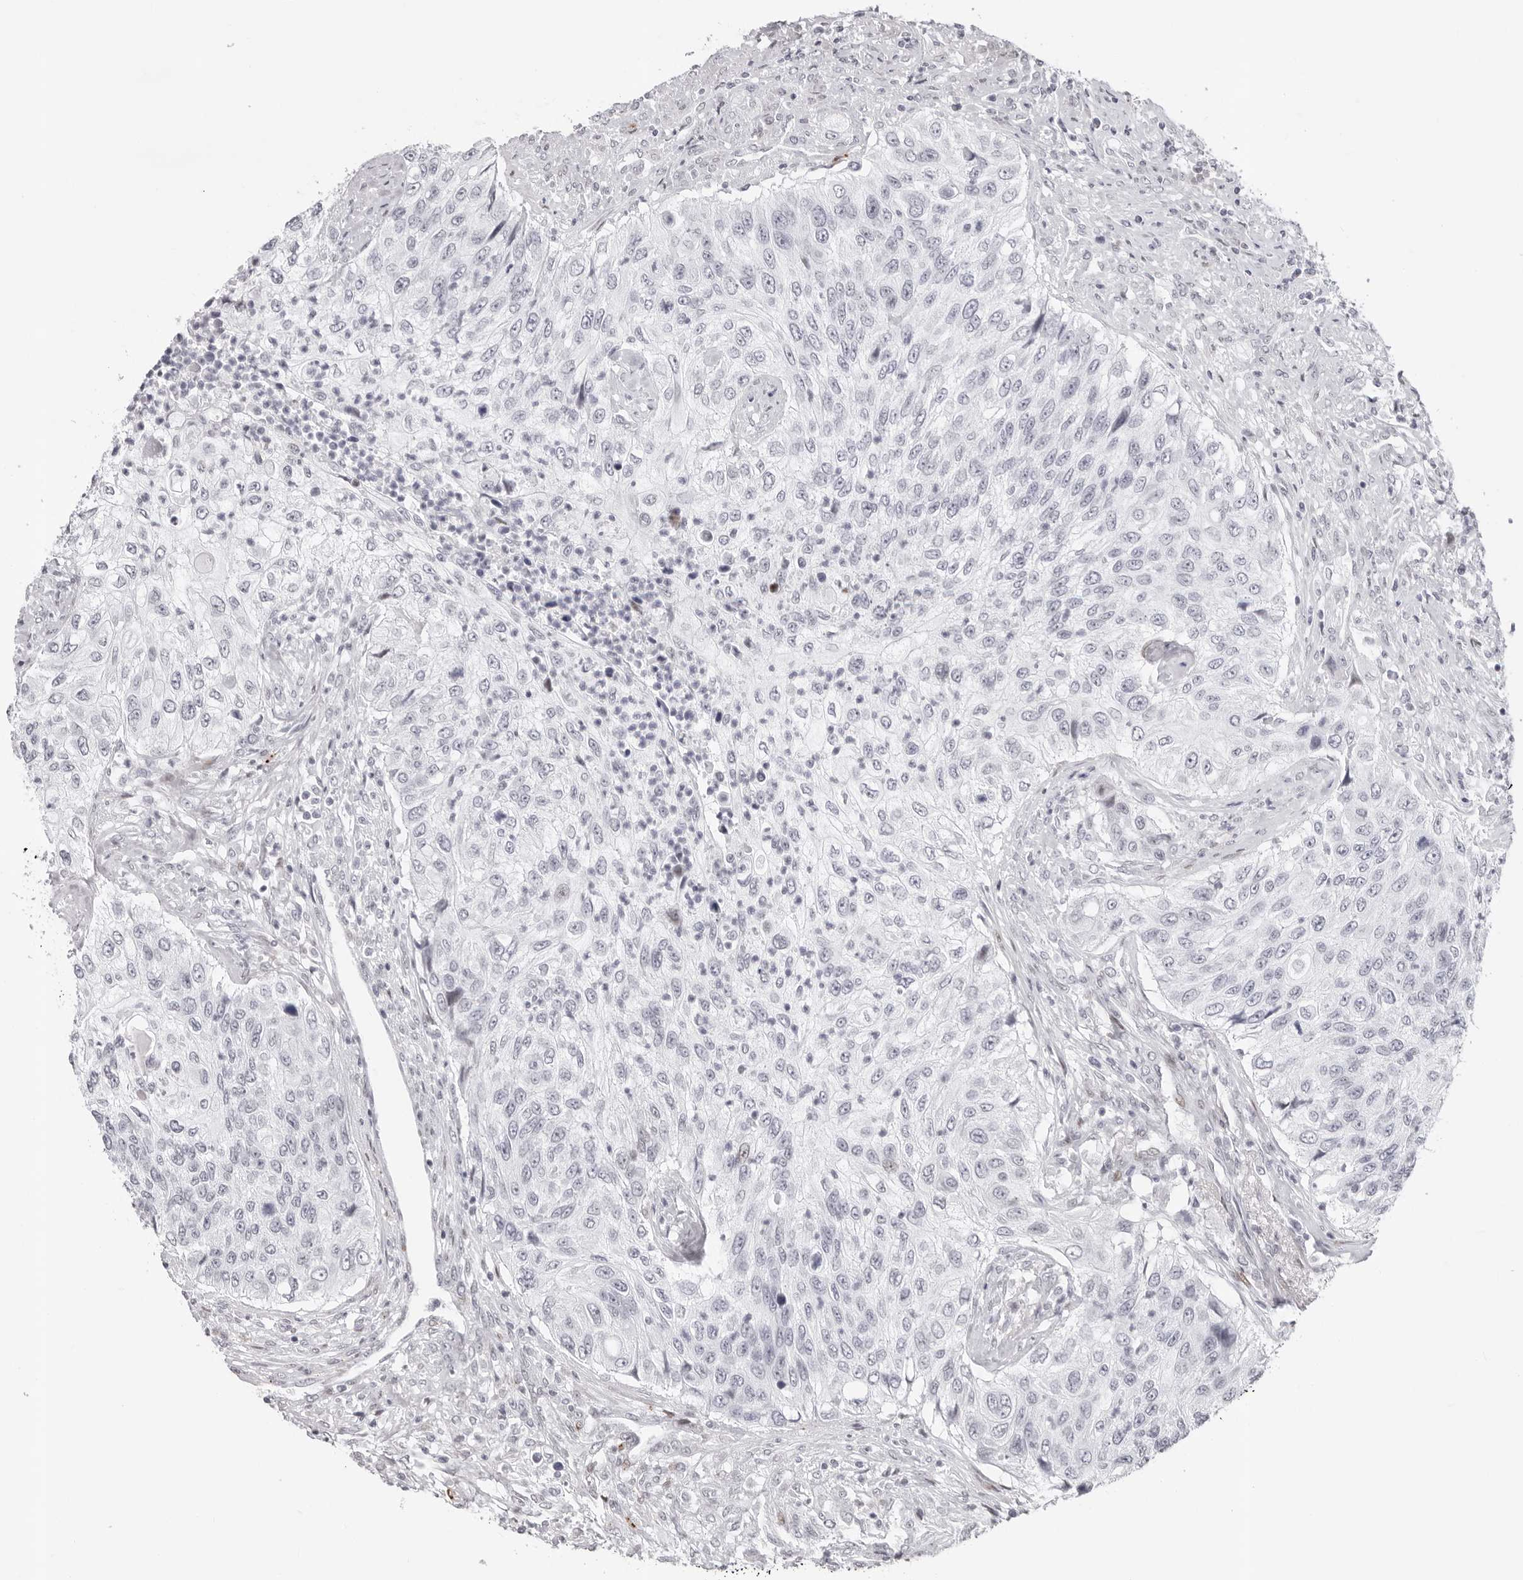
{"staining": {"intensity": "negative", "quantity": "none", "location": "none"}, "tissue": "urothelial cancer", "cell_type": "Tumor cells", "image_type": "cancer", "snomed": [{"axis": "morphology", "description": "Urothelial carcinoma, High grade"}, {"axis": "topography", "description": "Urinary bladder"}], "caption": "The micrograph shows no staining of tumor cells in urothelial cancer.", "gene": "NTPCR", "patient": {"sex": "female", "age": 60}}